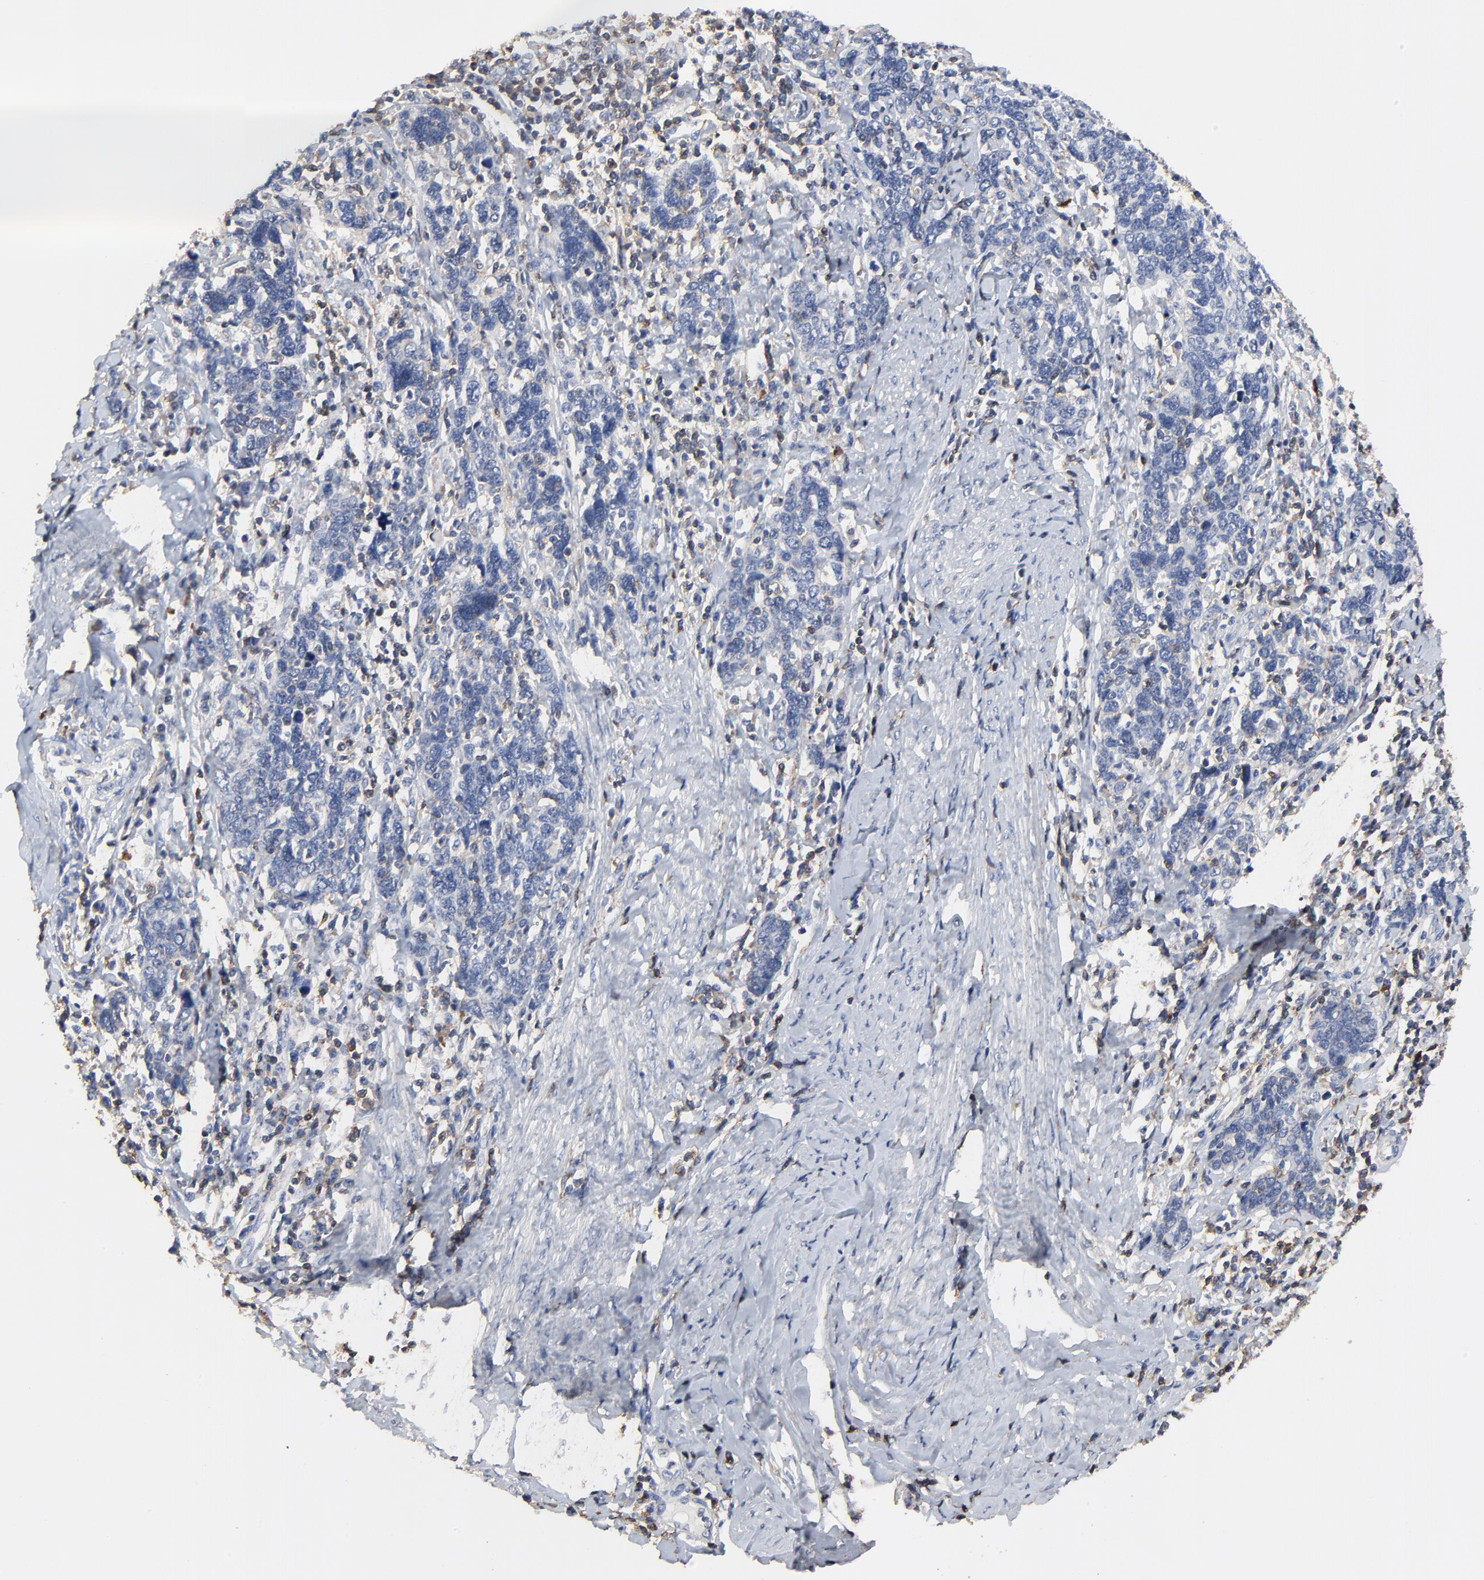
{"staining": {"intensity": "negative", "quantity": "none", "location": "none"}, "tissue": "cervical cancer", "cell_type": "Tumor cells", "image_type": "cancer", "snomed": [{"axis": "morphology", "description": "Squamous cell carcinoma, NOS"}, {"axis": "topography", "description": "Cervix"}], "caption": "Tumor cells are negative for protein expression in human cervical cancer. (DAB (3,3'-diaminobenzidine) immunohistochemistry visualized using brightfield microscopy, high magnification).", "gene": "SKAP1", "patient": {"sex": "female", "age": 41}}